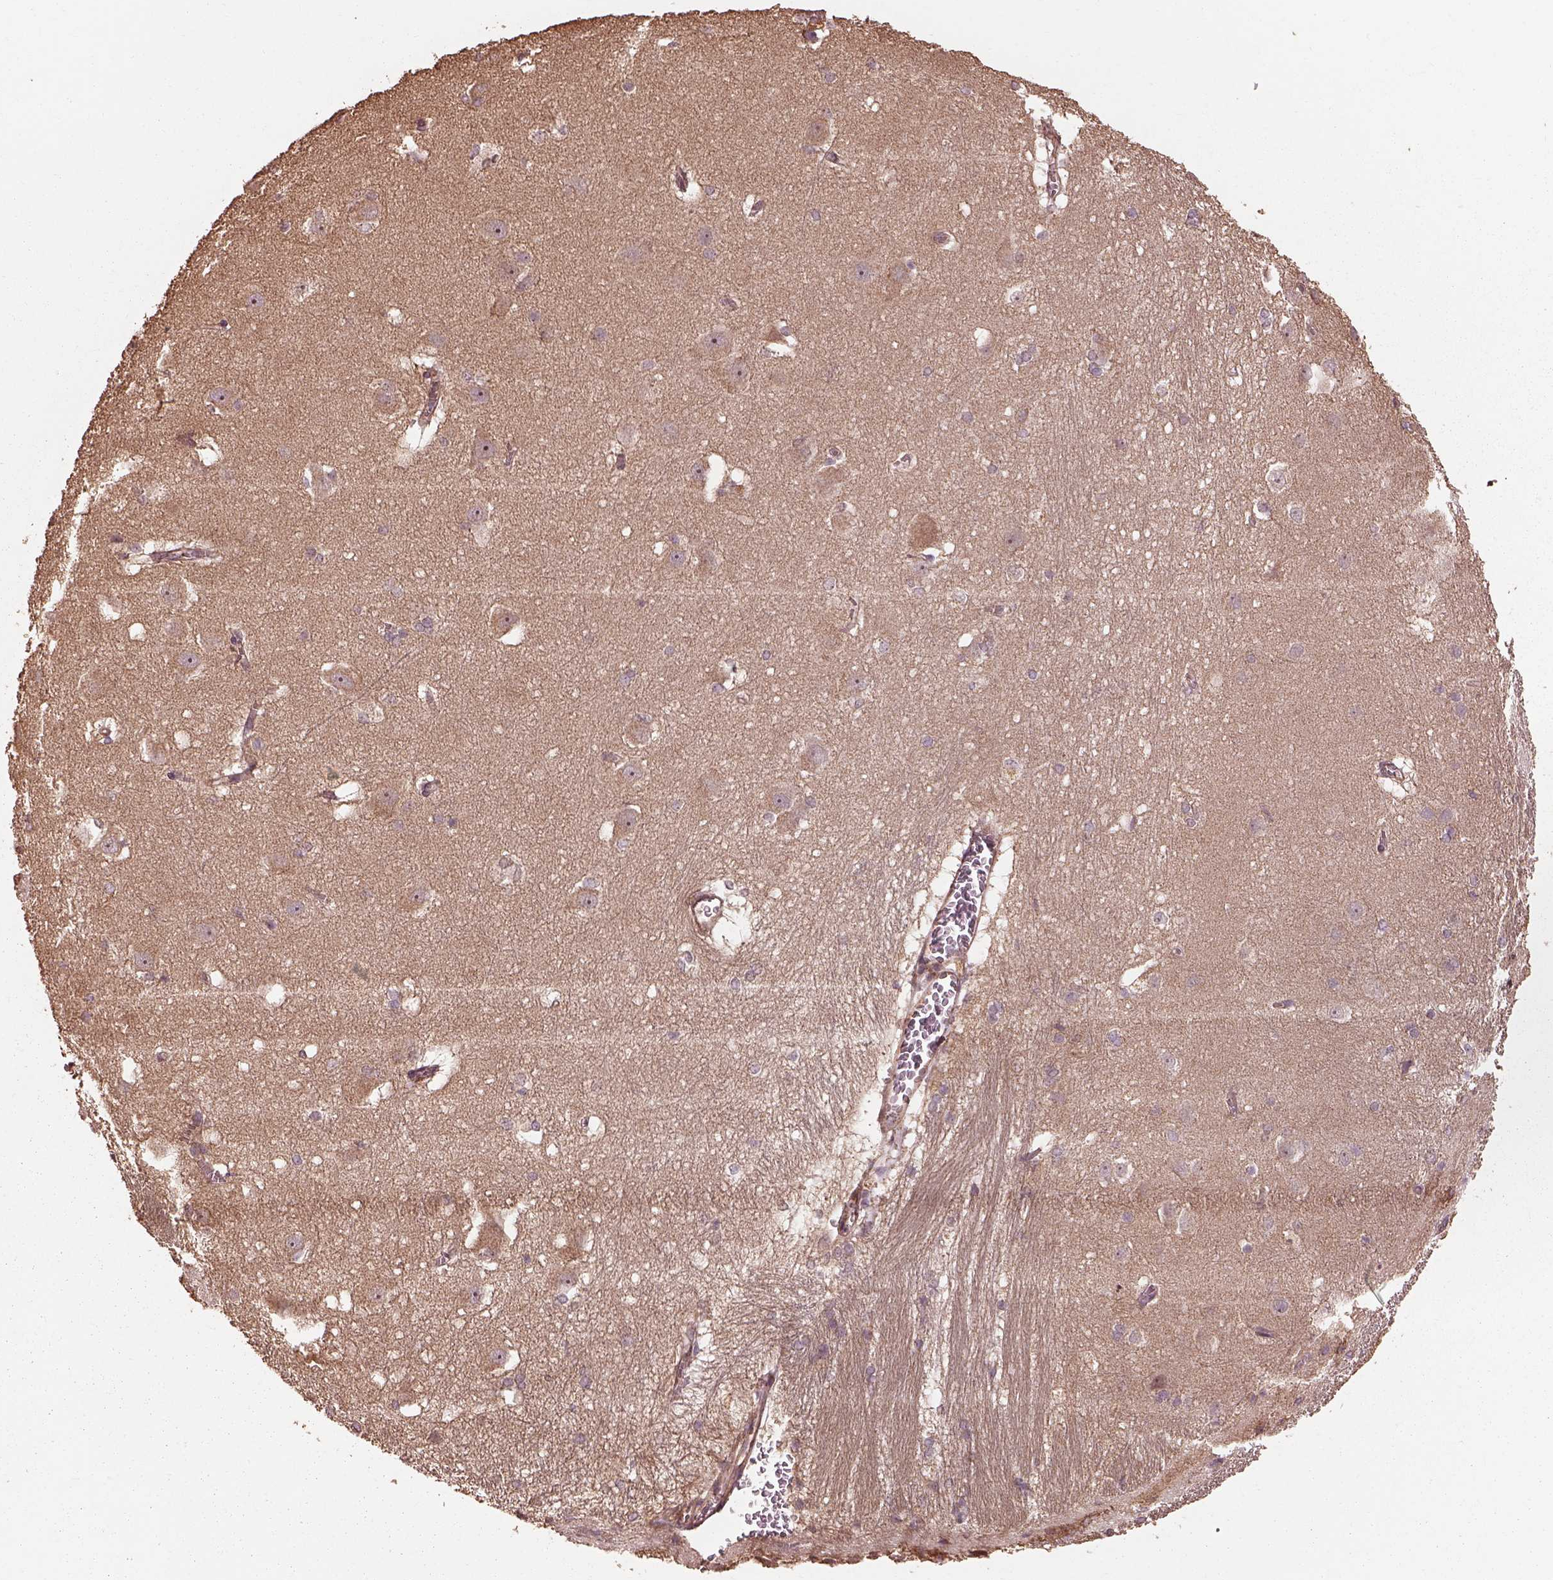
{"staining": {"intensity": "negative", "quantity": "none", "location": "none"}, "tissue": "hippocampus", "cell_type": "Glial cells", "image_type": "normal", "snomed": [{"axis": "morphology", "description": "Normal tissue, NOS"}, {"axis": "topography", "description": "Cerebral cortex"}, {"axis": "topography", "description": "Hippocampus"}], "caption": "This is an immunohistochemistry photomicrograph of normal human hippocampus. There is no expression in glial cells.", "gene": "METTL4", "patient": {"sex": "female", "age": 19}}